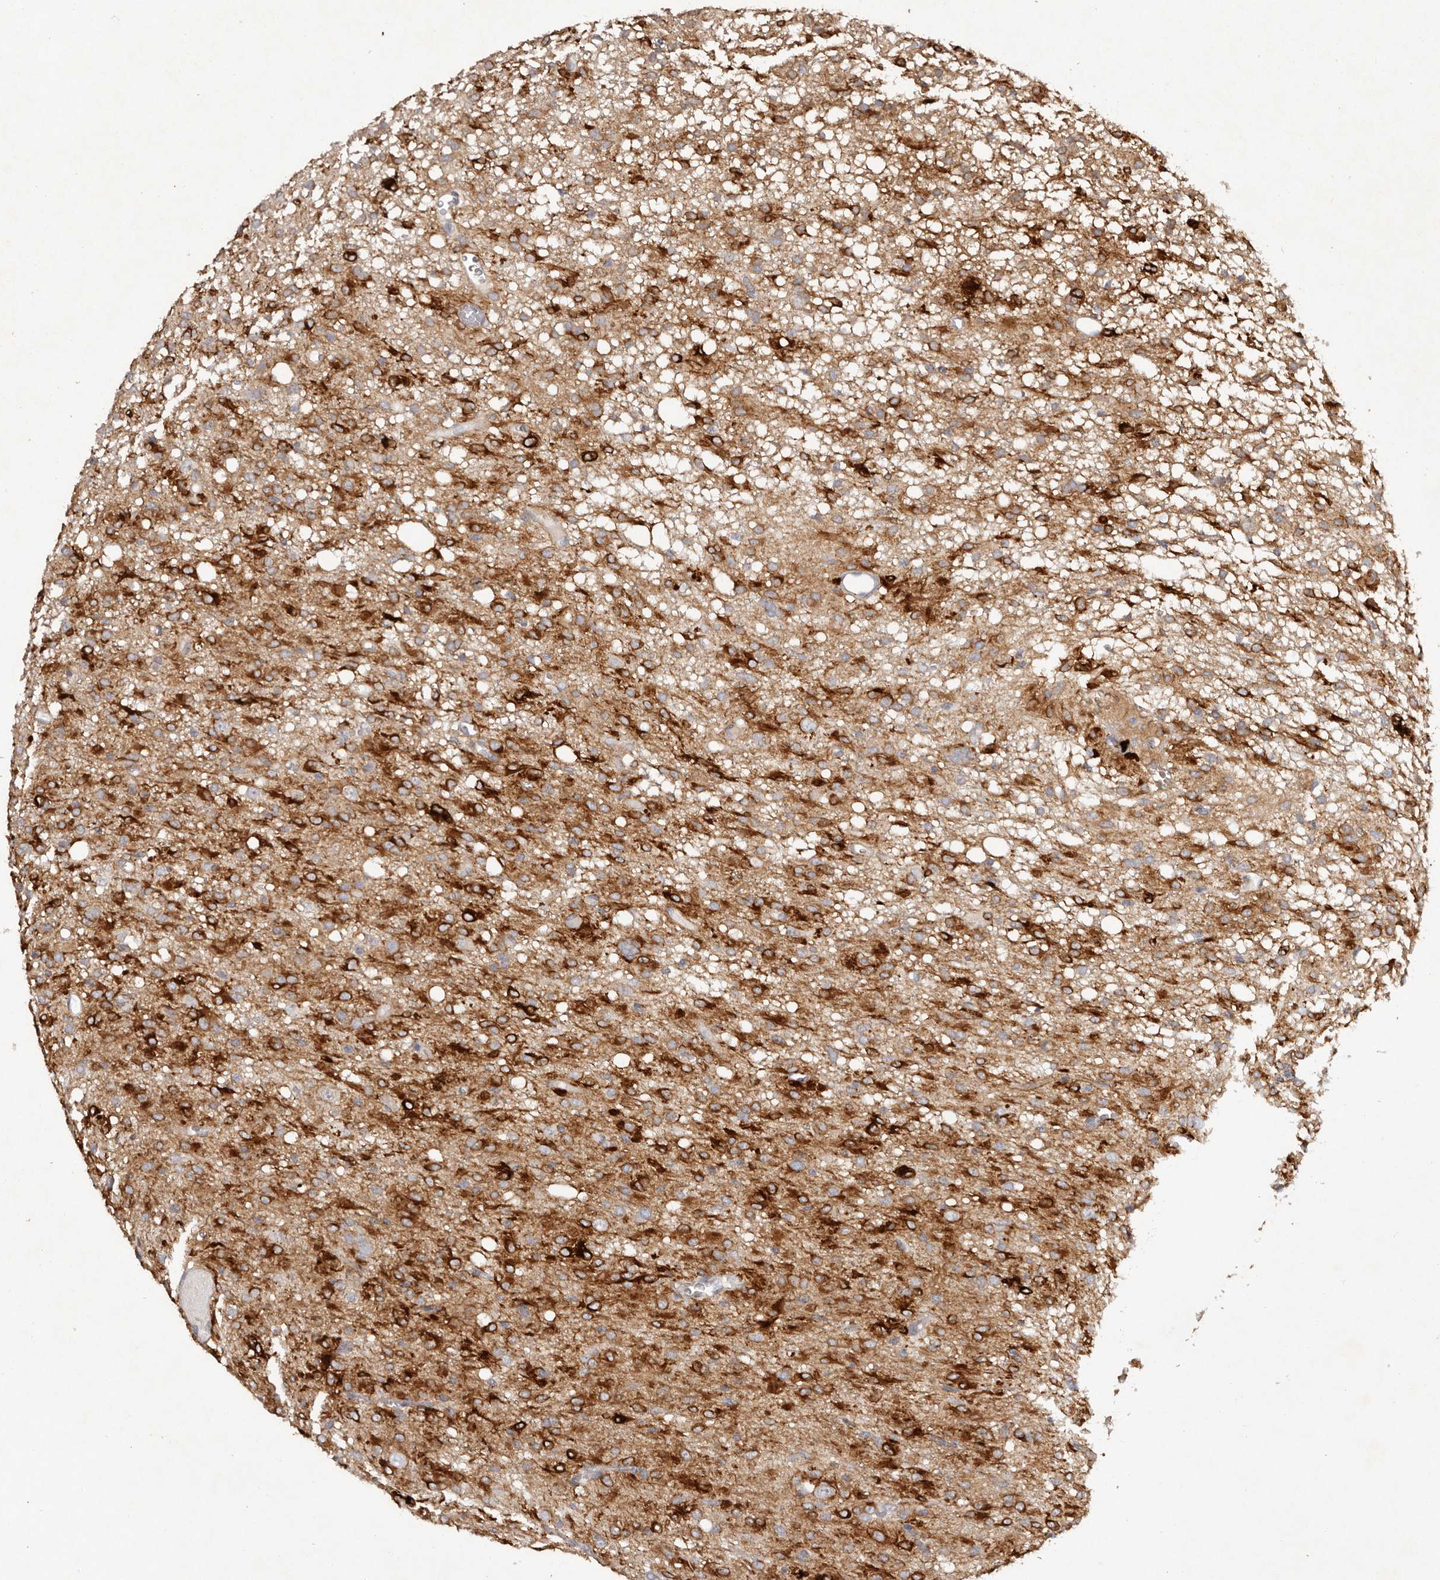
{"staining": {"intensity": "strong", "quantity": "25%-75%", "location": "cytoplasmic/membranous"}, "tissue": "glioma", "cell_type": "Tumor cells", "image_type": "cancer", "snomed": [{"axis": "morphology", "description": "Glioma, malignant, High grade"}, {"axis": "topography", "description": "Brain"}], "caption": "The histopathology image shows a brown stain indicating the presence of a protein in the cytoplasmic/membranous of tumor cells in malignant glioma (high-grade).", "gene": "SCUBE2", "patient": {"sex": "female", "age": 59}}